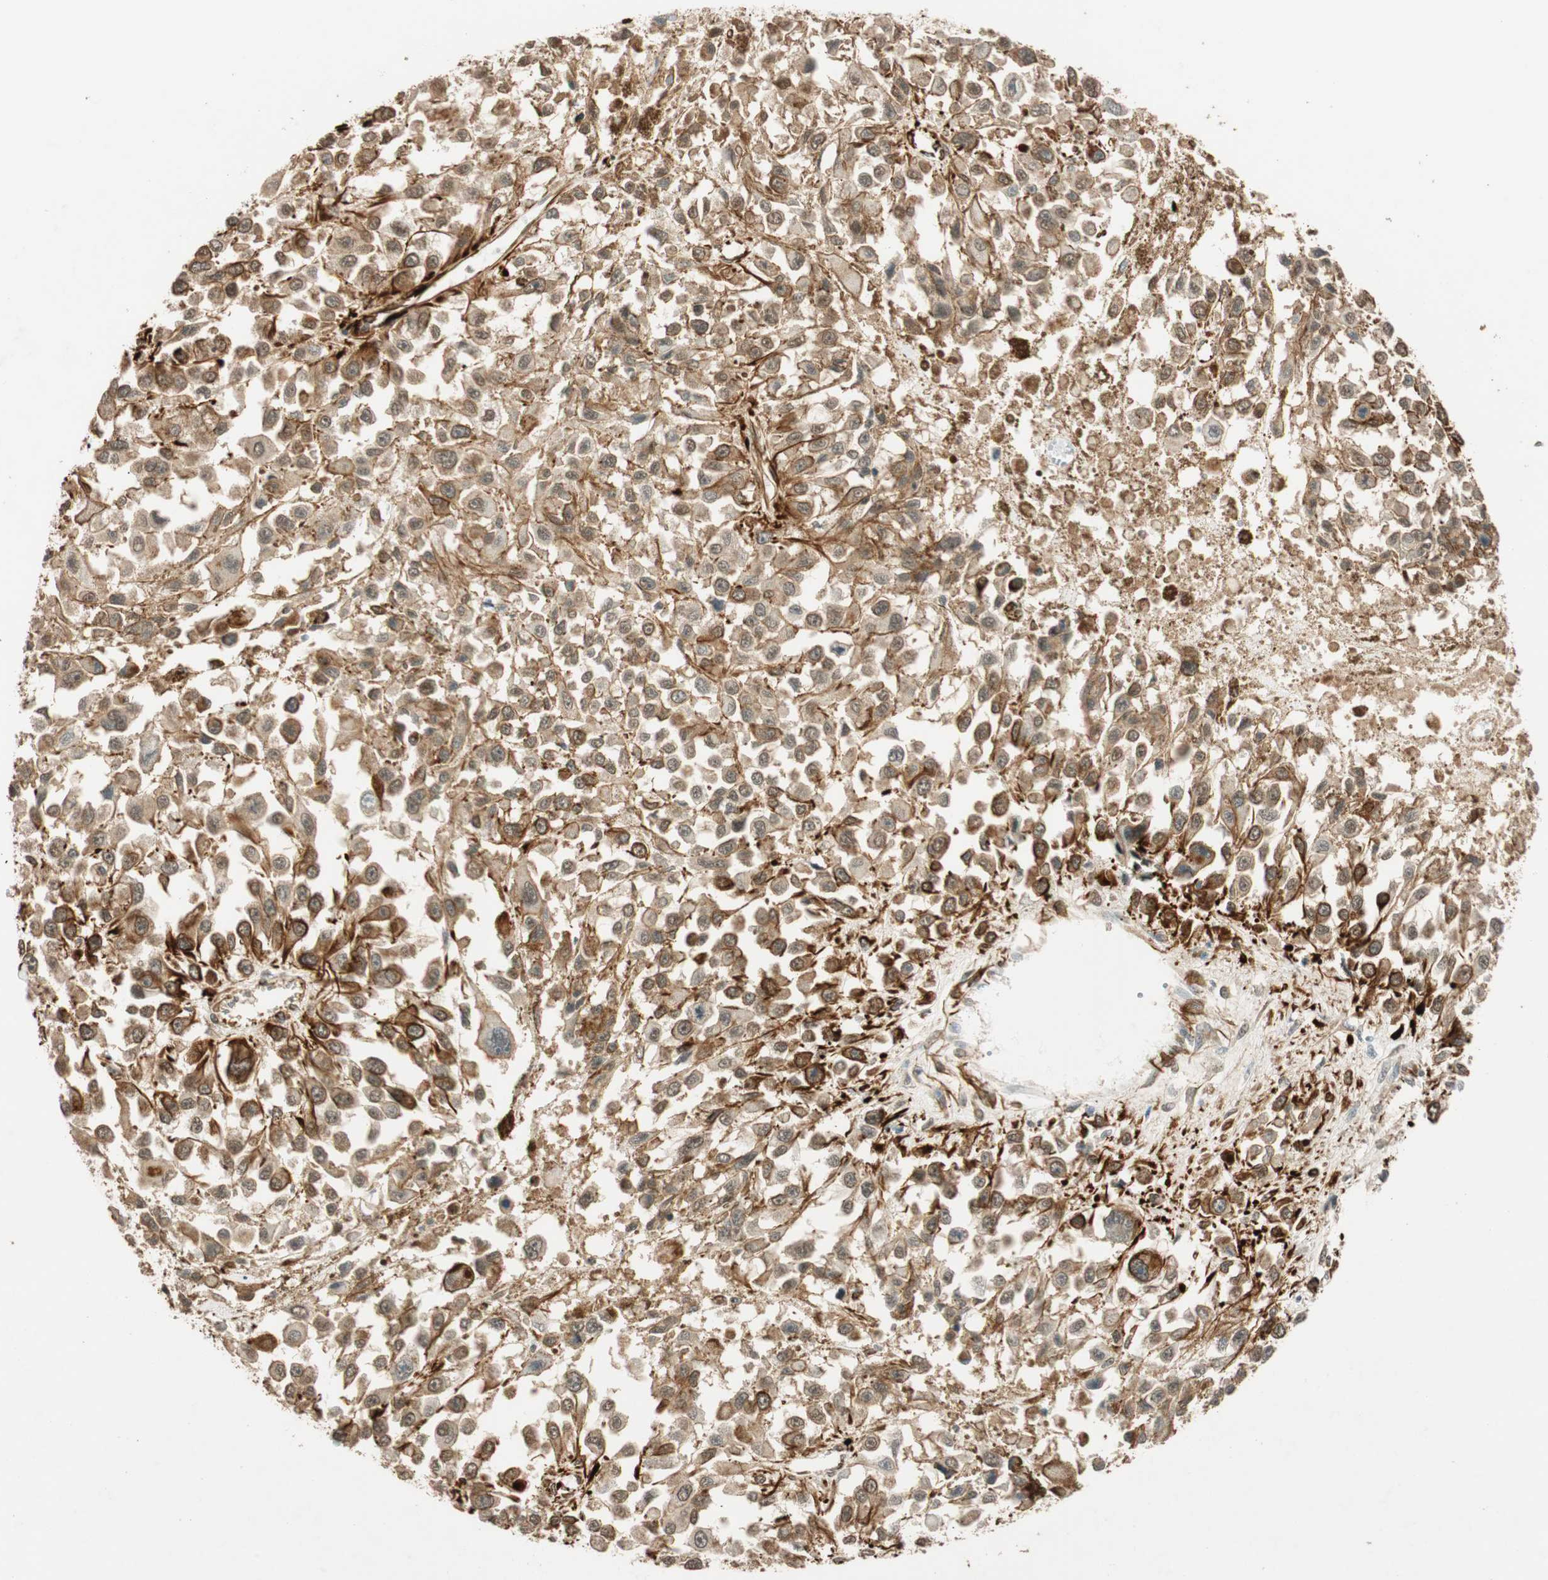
{"staining": {"intensity": "moderate", "quantity": ">75%", "location": "cytoplasmic/membranous"}, "tissue": "melanoma", "cell_type": "Tumor cells", "image_type": "cancer", "snomed": [{"axis": "morphology", "description": "Malignant melanoma, Metastatic site"}, {"axis": "topography", "description": "Lymph node"}], "caption": "Immunohistochemistry (IHC) of human malignant melanoma (metastatic site) exhibits medium levels of moderate cytoplasmic/membranous staining in about >75% of tumor cells.", "gene": "NES", "patient": {"sex": "male", "age": 59}}